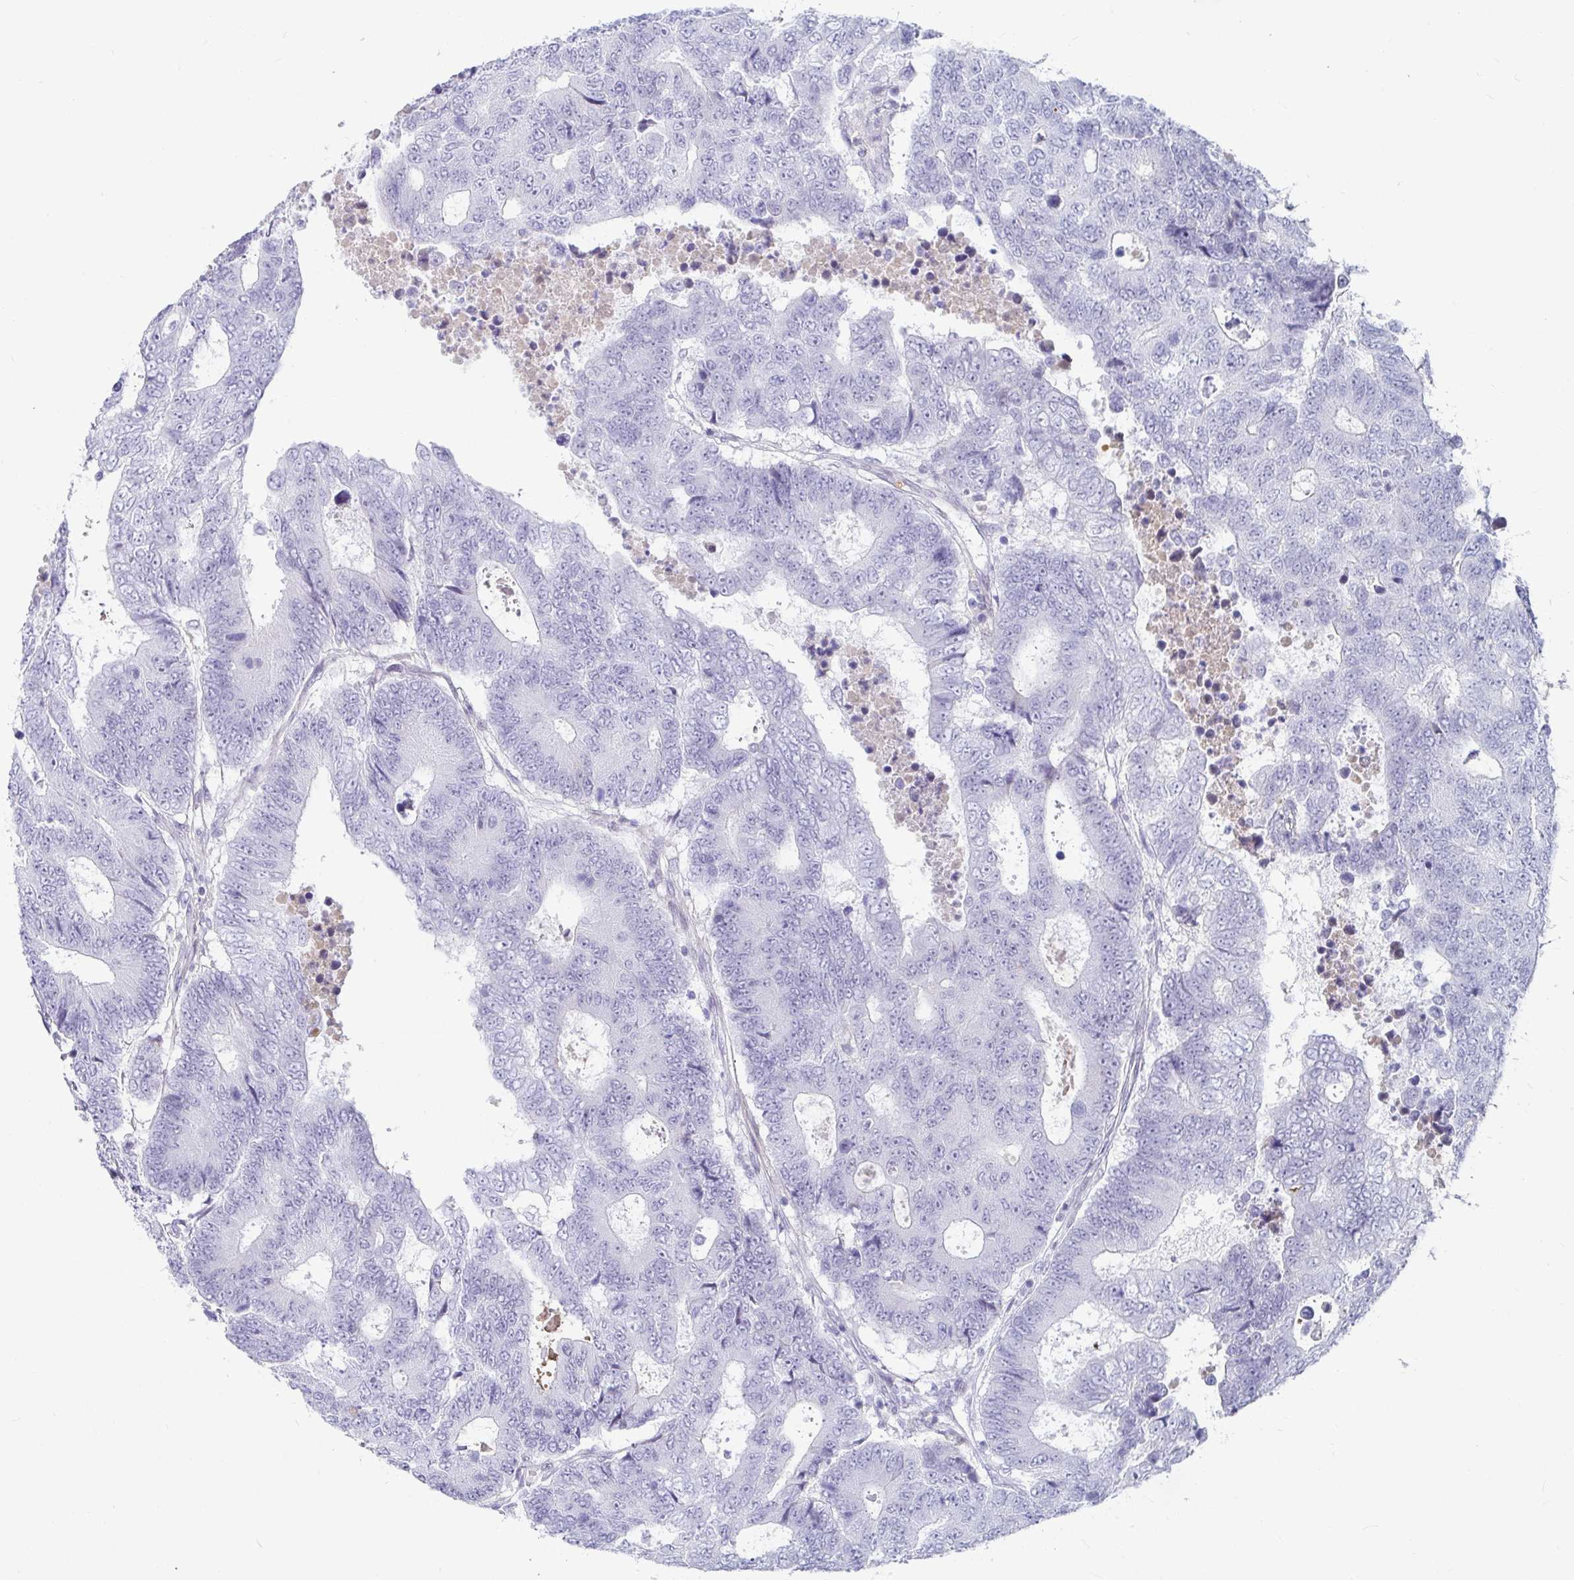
{"staining": {"intensity": "negative", "quantity": "none", "location": "none"}, "tissue": "colorectal cancer", "cell_type": "Tumor cells", "image_type": "cancer", "snomed": [{"axis": "morphology", "description": "Adenocarcinoma, NOS"}, {"axis": "topography", "description": "Colon"}], "caption": "This histopathology image is of colorectal cancer stained with immunohistochemistry (IHC) to label a protein in brown with the nuclei are counter-stained blue. There is no staining in tumor cells.", "gene": "NPY", "patient": {"sex": "female", "age": 48}}